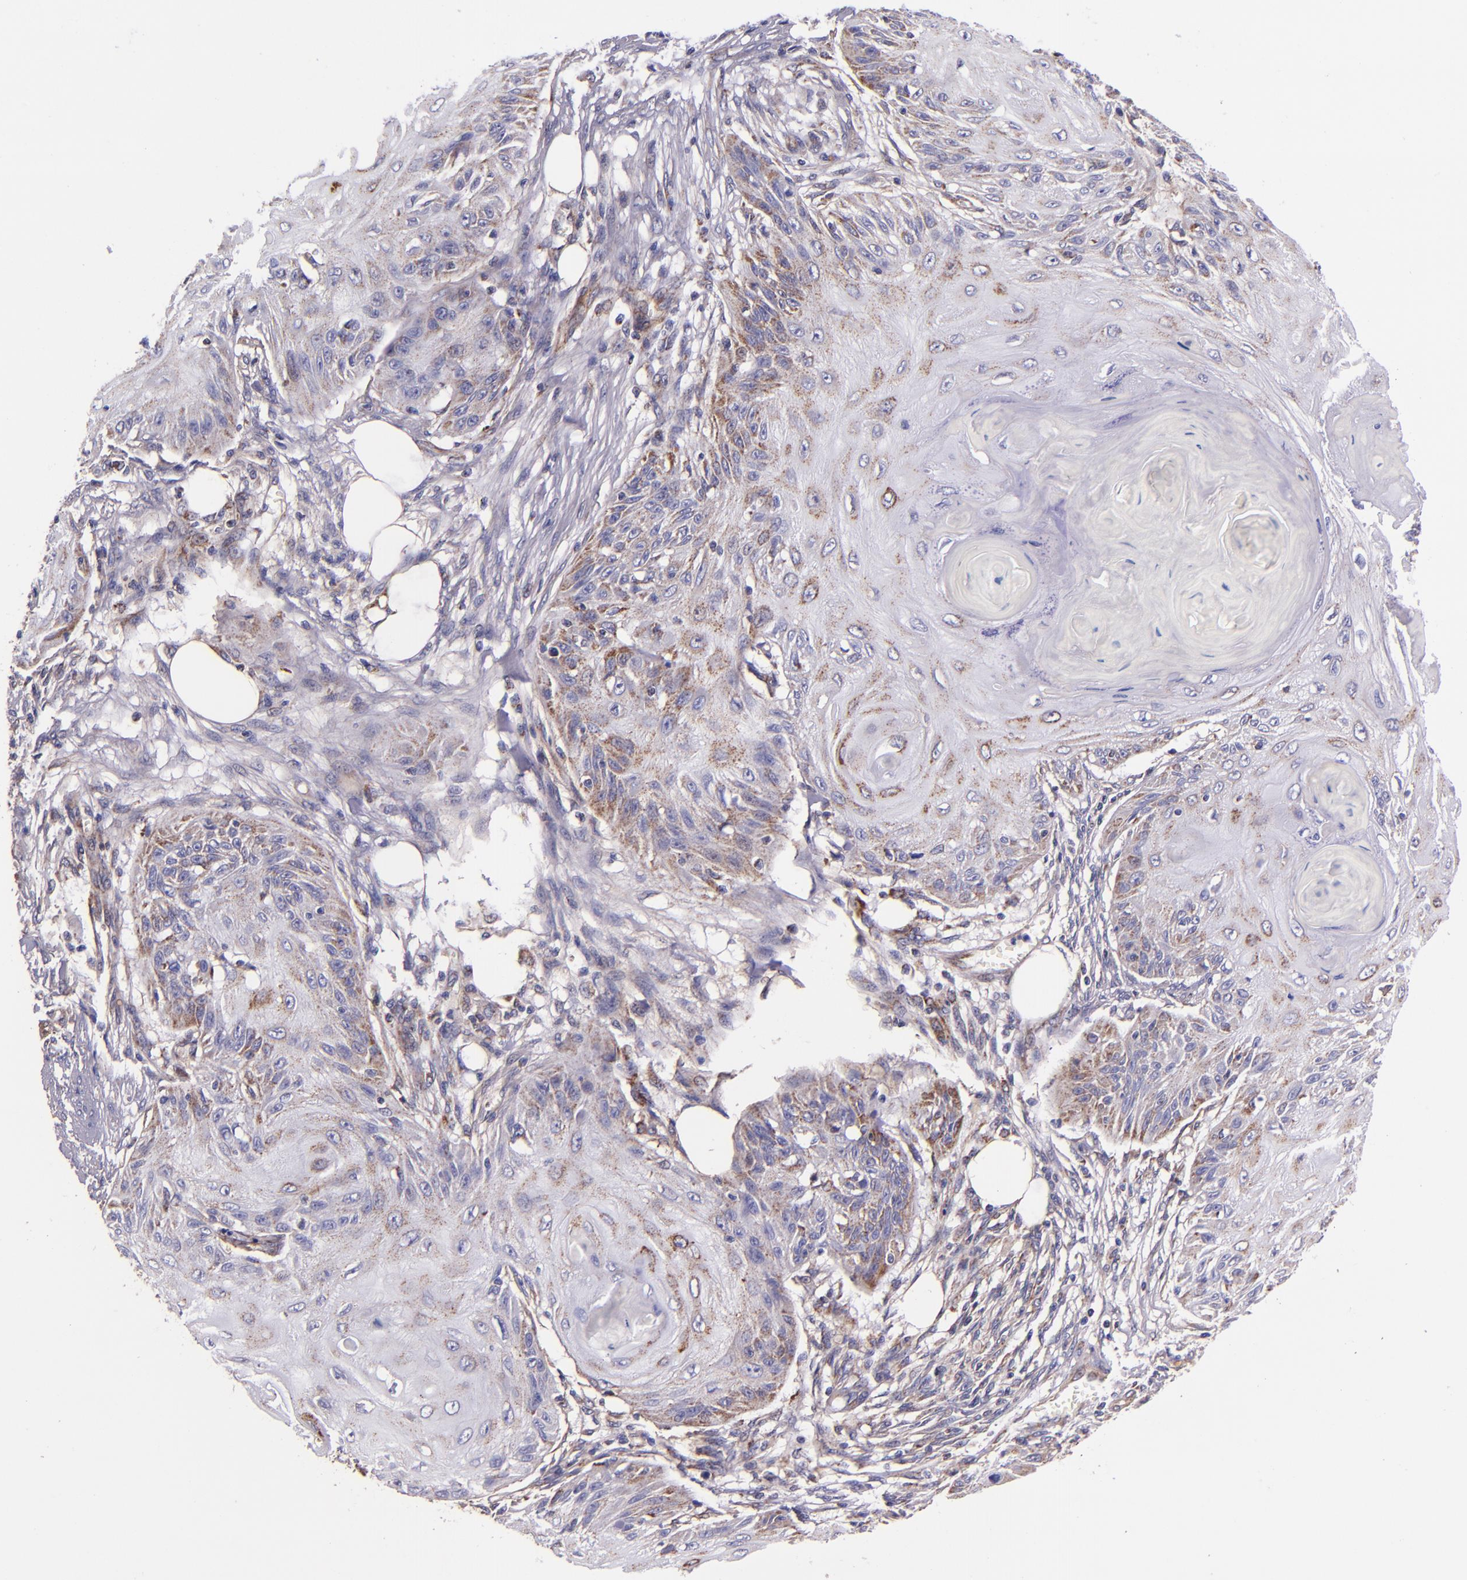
{"staining": {"intensity": "weak", "quantity": "<25%", "location": "cytoplasmic/membranous"}, "tissue": "skin cancer", "cell_type": "Tumor cells", "image_type": "cancer", "snomed": [{"axis": "morphology", "description": "Squamous cell carcinoma, NOS"}, {"axis": "topography", "description": "Skin"}], "caption": "Immunohistochemical staining of skin cancer exhibits no significant positivity in tumor cells.", "gene": "IDH3G", "patient": {"sex": "female", "age": 88}}